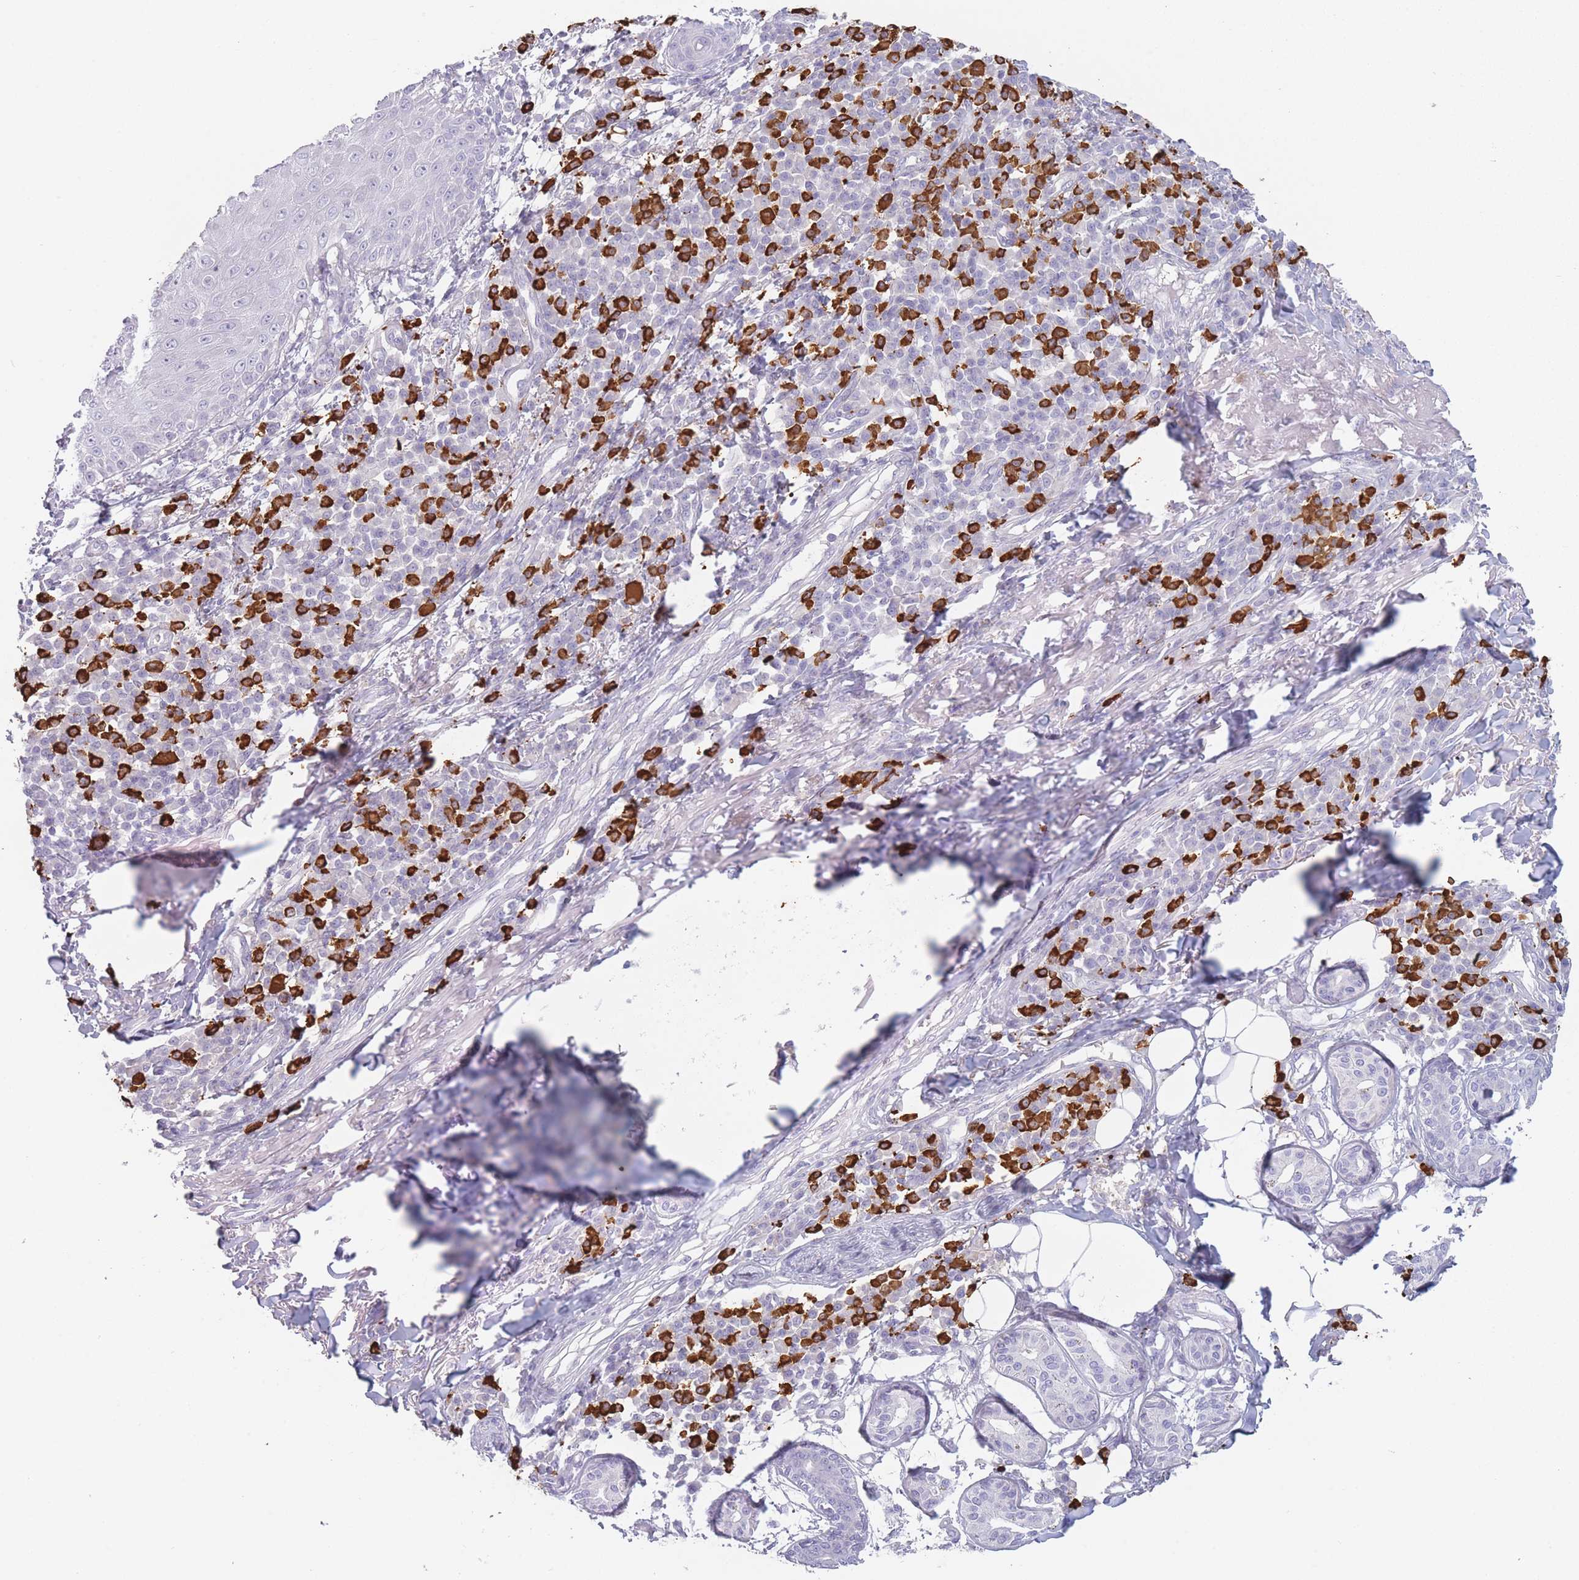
{"staining": {"intensity": "negative", "quantity": "none", "location": "none"}, "tissue": "skin cancer", "cell_type": "Tumor cells", "image_type": "cancer", "snomed": [{"axis": "morphology", "description": "Squamous cell carcinoma, NOS"}, {"axis": "topography", "description": "Skin"}], "caption": "This is an immunohistochemistry (IHC) micrograph of squamous cell carcinoma (skin). There is no positivity in tumor cells.", "gene": "PLEKHG2", "patient": {"sex": "male", "age": 71}}